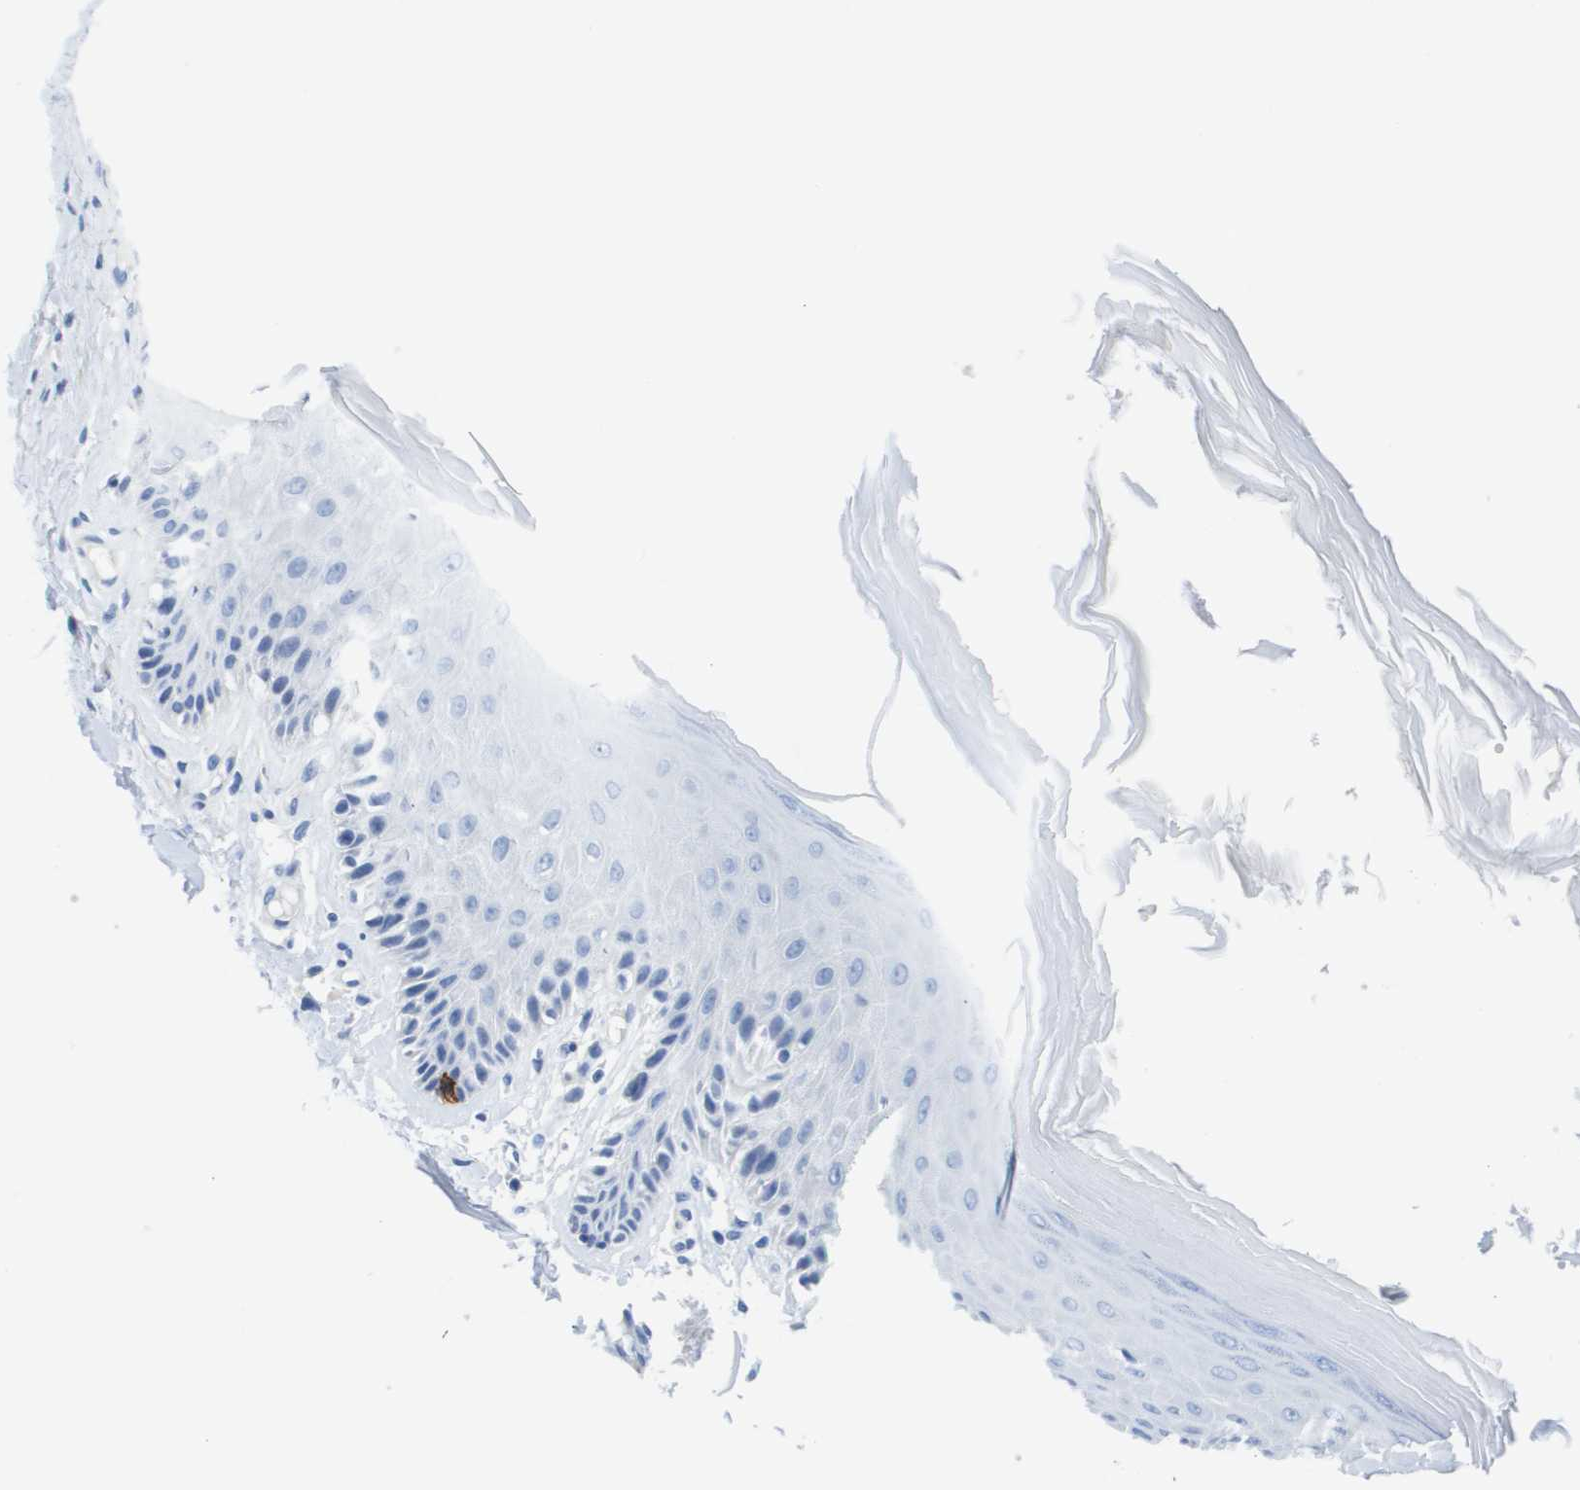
{"staining": {"intensity": "negative", "quantity": "none", "location": "none"}, "tissue": "skin", "cell_type": "Epidermal cells", "image_type": "normal", "snomed": [{"axis": "morphology", "description": "Normal tissue, NOS"}, {"axis": "topography", "description": "Vulva"}], "caption": "This photomicrograph is of benign skin stained with IHC to label a protein in brown with the nuclei are counter-stained blue. There is no staining in epidermal cells.", "gene": "MS4A1", "patient": {"sex": "female", "age": 73}}